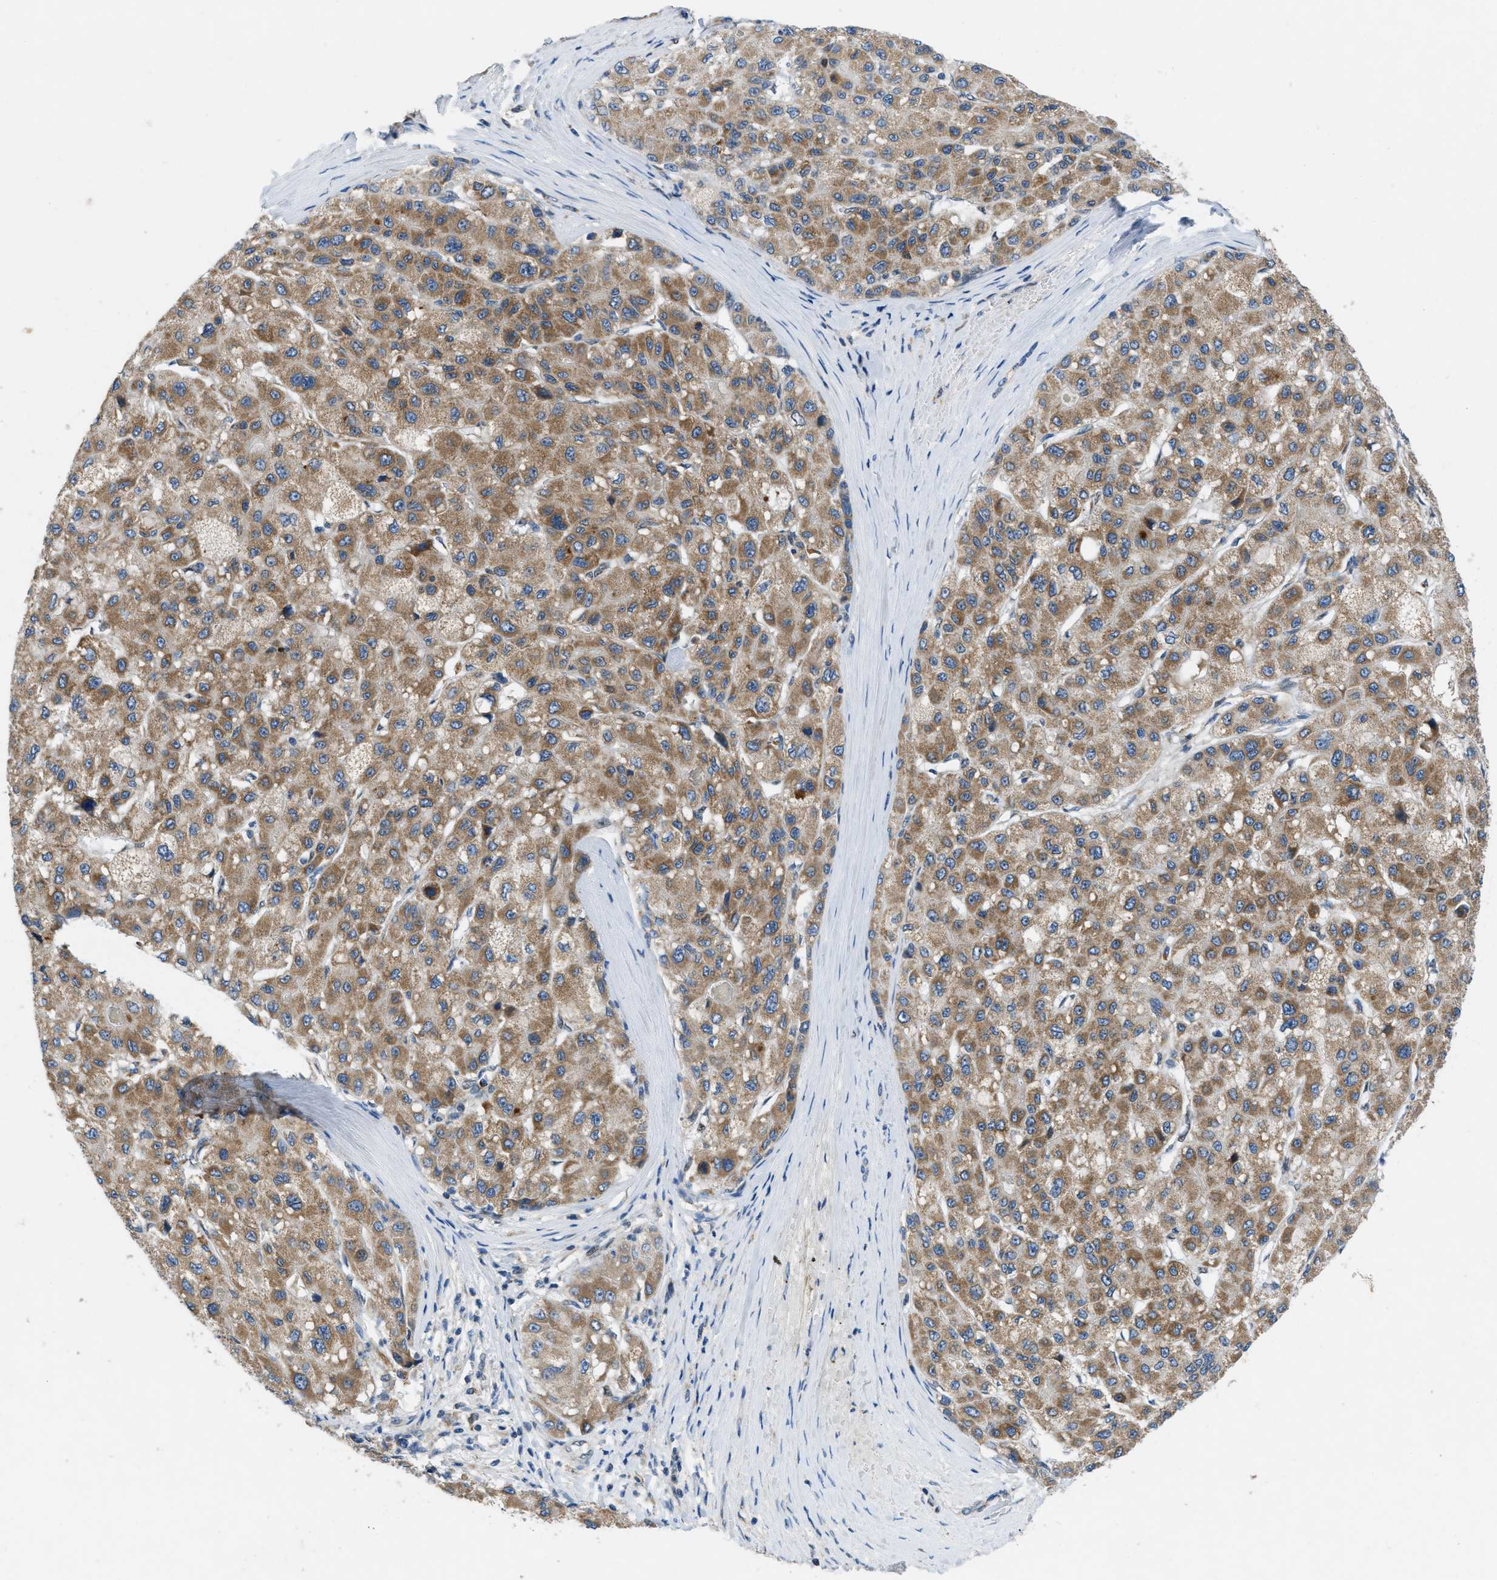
{"staining": {"intensity": "moderate", "quantity": ">75%", "location": "cytoplasmic/membranous"}, "tissue": "liver cancer", "cell_type": "Tumor cells", "image_type": "cancer", "snomed": [{"axis": "morphology", "description": "Carcinoma, Hepatocellular, NOS"}, {"axis": "topography", "description": "Liver"}], "caption": "DAB (3,3'-diaminobenzidine) immunohistochemical staining of human liver hepatocellular carcinoma reveals moderate cytoplasmic/membranous protein positivity in approximately >75% of tumor cells.", "gene": "PNKD", "patient": {"sex": "male", "age": 80}}